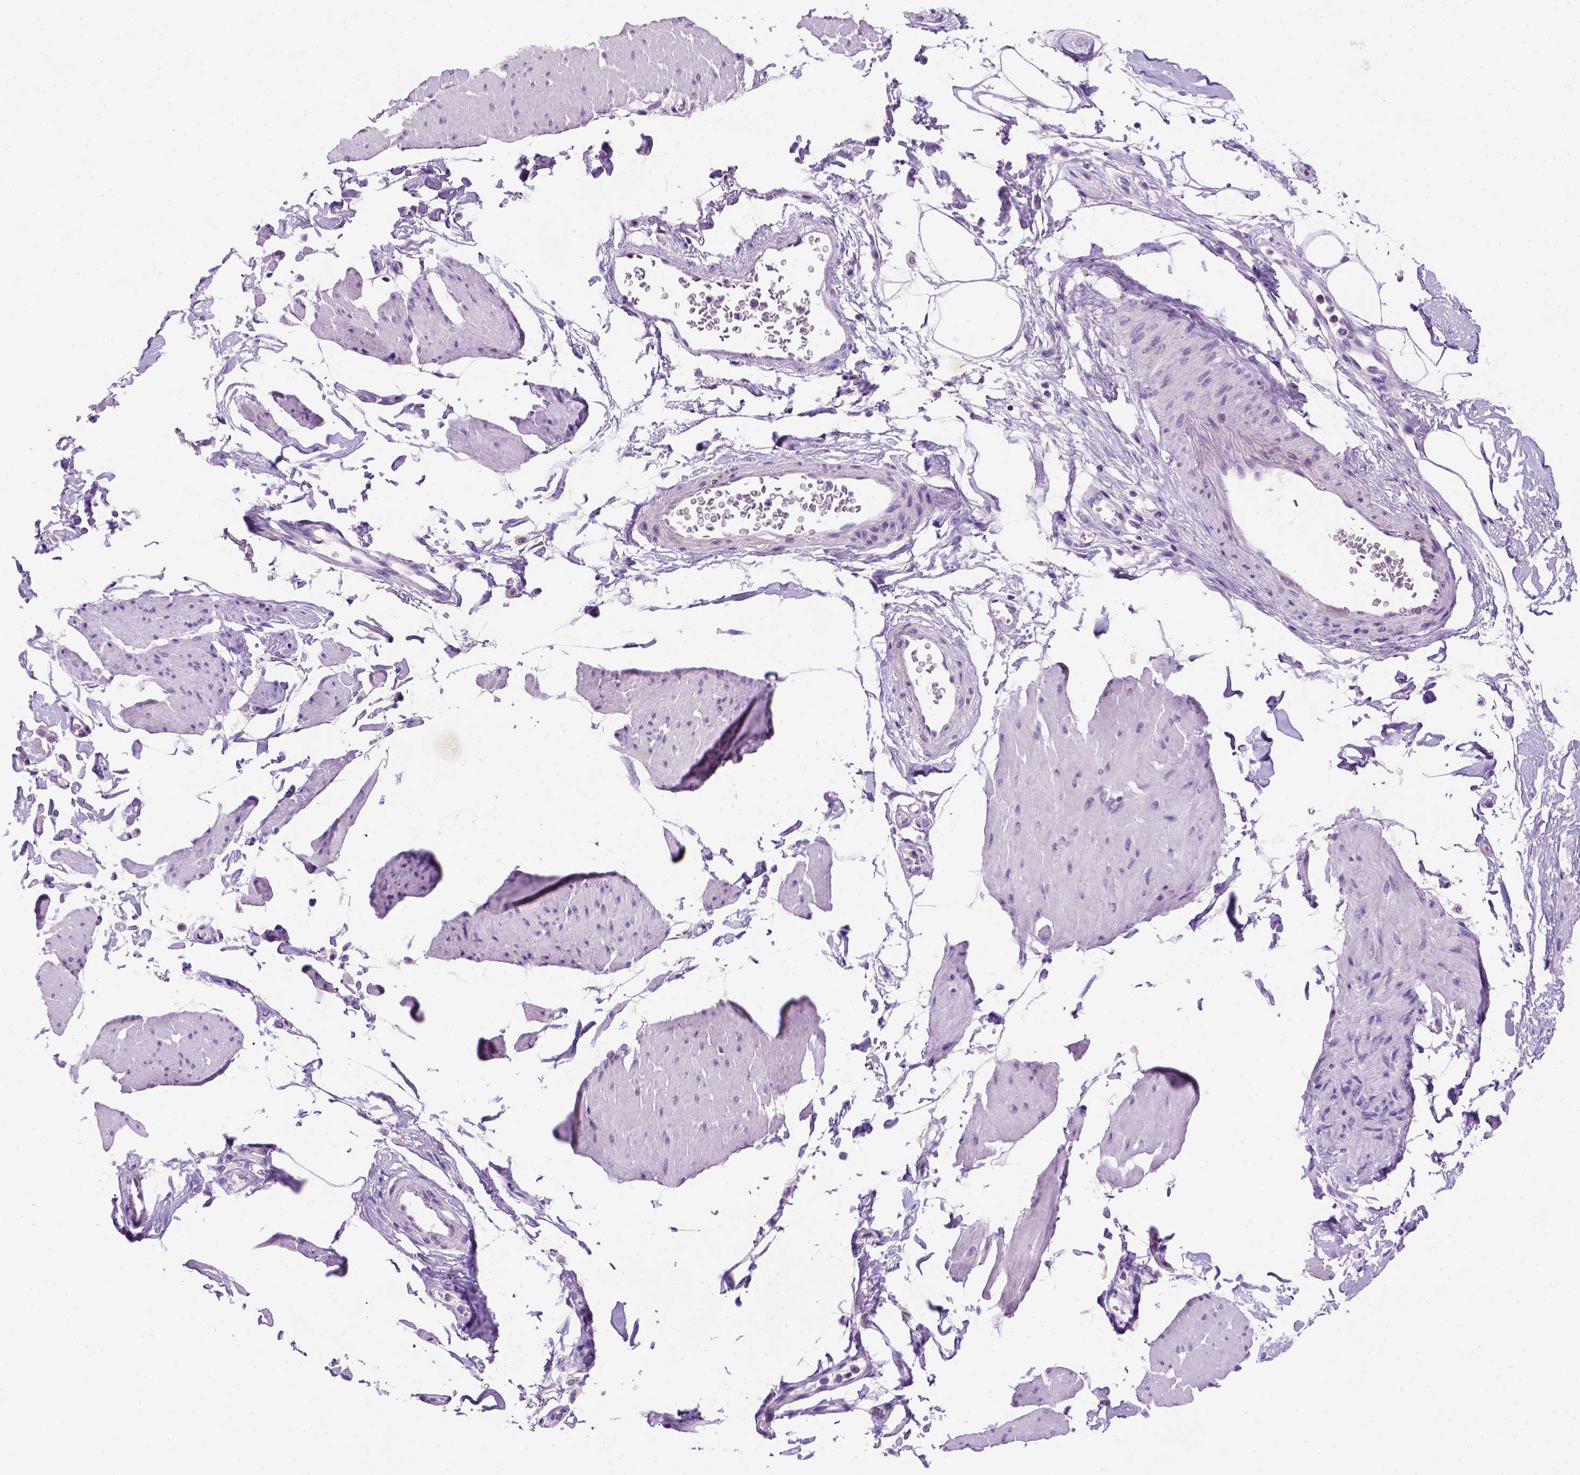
{"staining": {"intensity": "negative", "quantity": "none", "location": "none"}, "tissue": "smooth muscle", "cell_type": "Smooth muscle cells", "image_type": "normal", "snomed": [{"axis": "morphology", "description": "Normal tissue, NOS"}, {"axis": "topography", "description": "Adipose tissue"}, {"axis": "topography", "description": "Smooth muscle"}, {"axis": "topography", "description": "Peripheral nerve tissue"}], "caption": "Smooth muscle was stained to show a protein in brown. There is no significant positivity in smooth muscle cells. (Brightfield microscopy of DAB (3,3'-diaminobenzidine) immunohistochemistry at high magnification).", "gene": "FAM81B", "patient": {"sex": "male", "age": 83}}